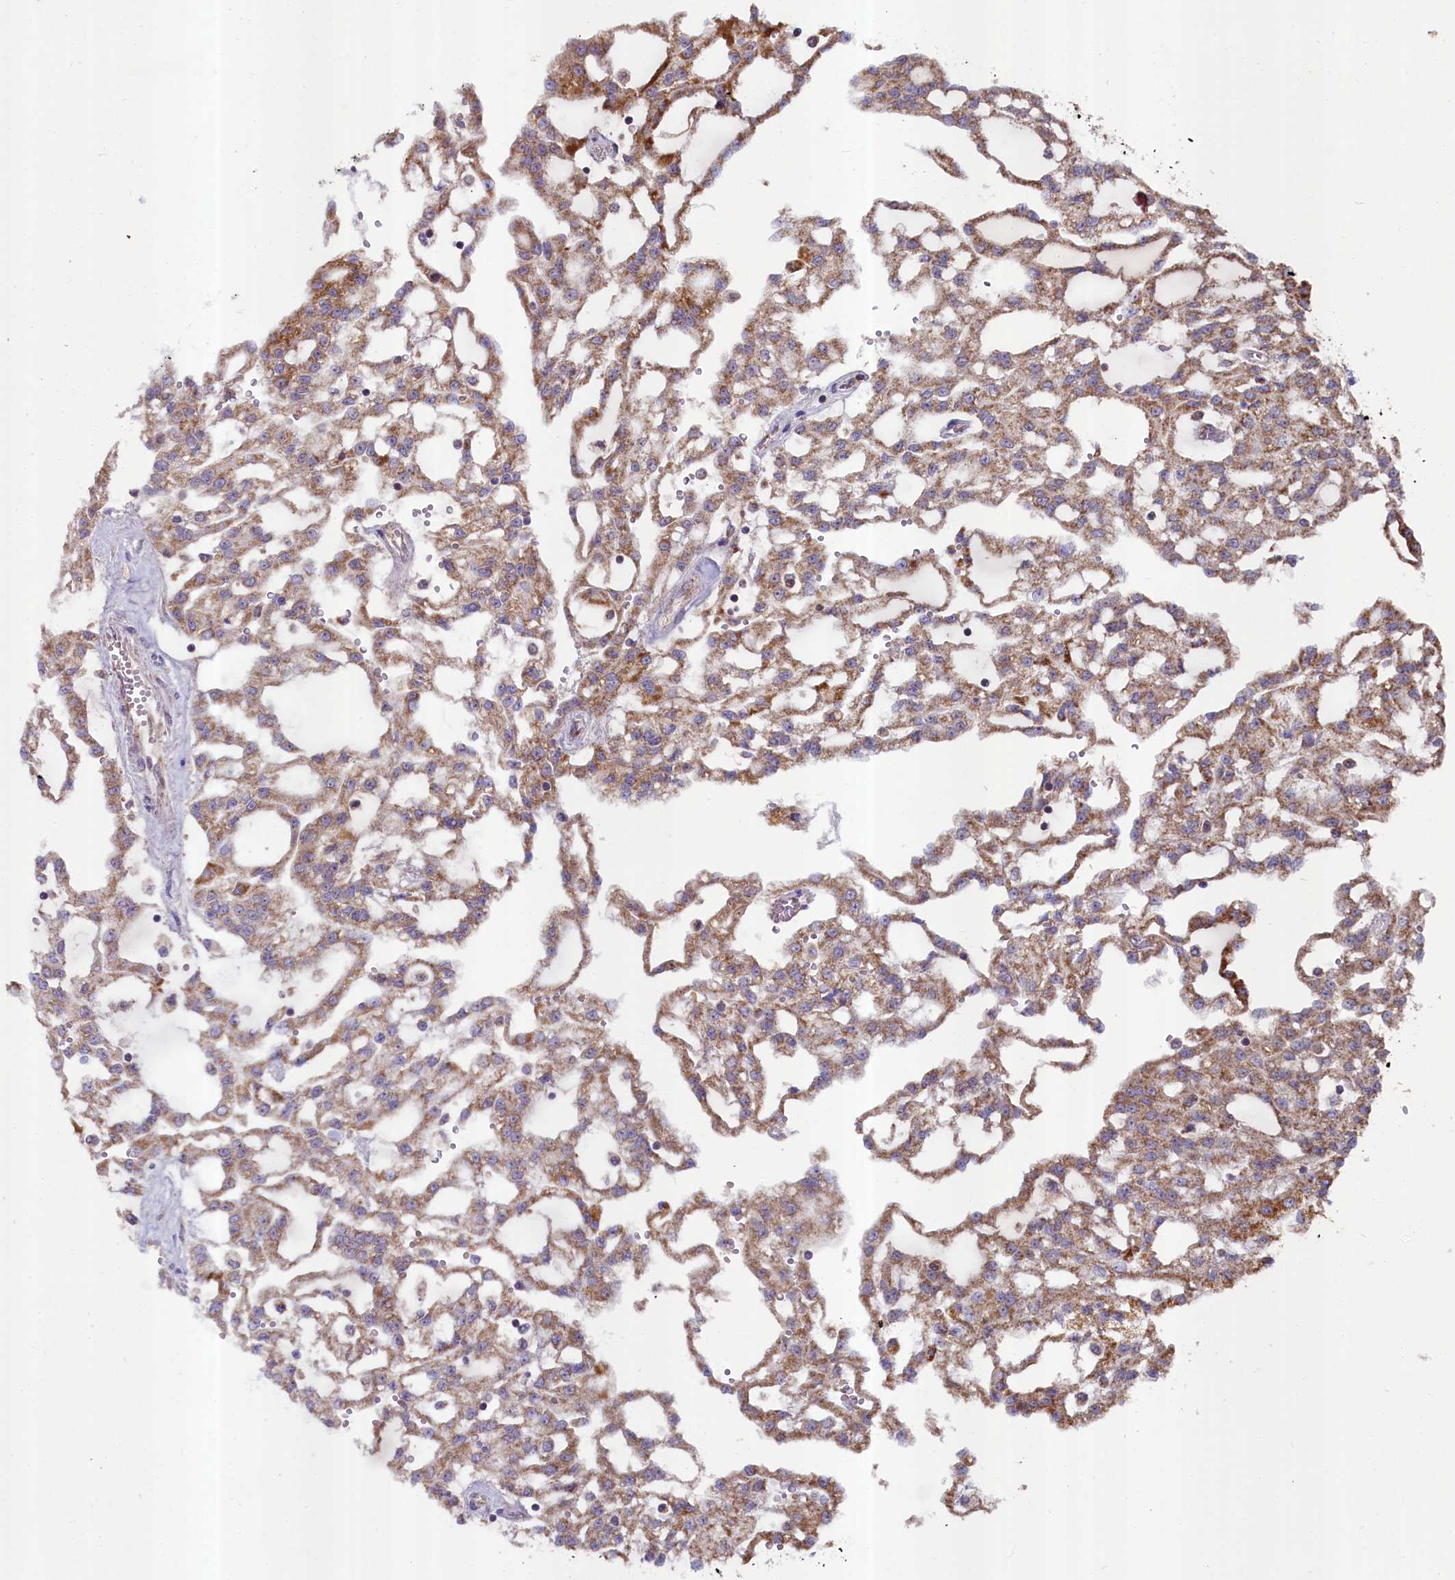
{"staining": {"intensity": "moderate", "quantity": ">75%", "location": "cytoplasmic/membranous"}, "tissue": "renal cancer", "cell_type": "Tumor cells", "image_type": "cancer", "snomed": [{"axis": "morphology", "description": "Adenocarcinoma, NOS"}, {"axis": "topography", "description": "Kidney"}], "caption": "Human renal adenocarcinoma stained for a protein (brown) demonstrates moderate cytoplasmic/membranous positive positivity in approximately >75% of tumor cells.", "gene": "METTL4", "patient": {"sex": "male", "age": 63}}